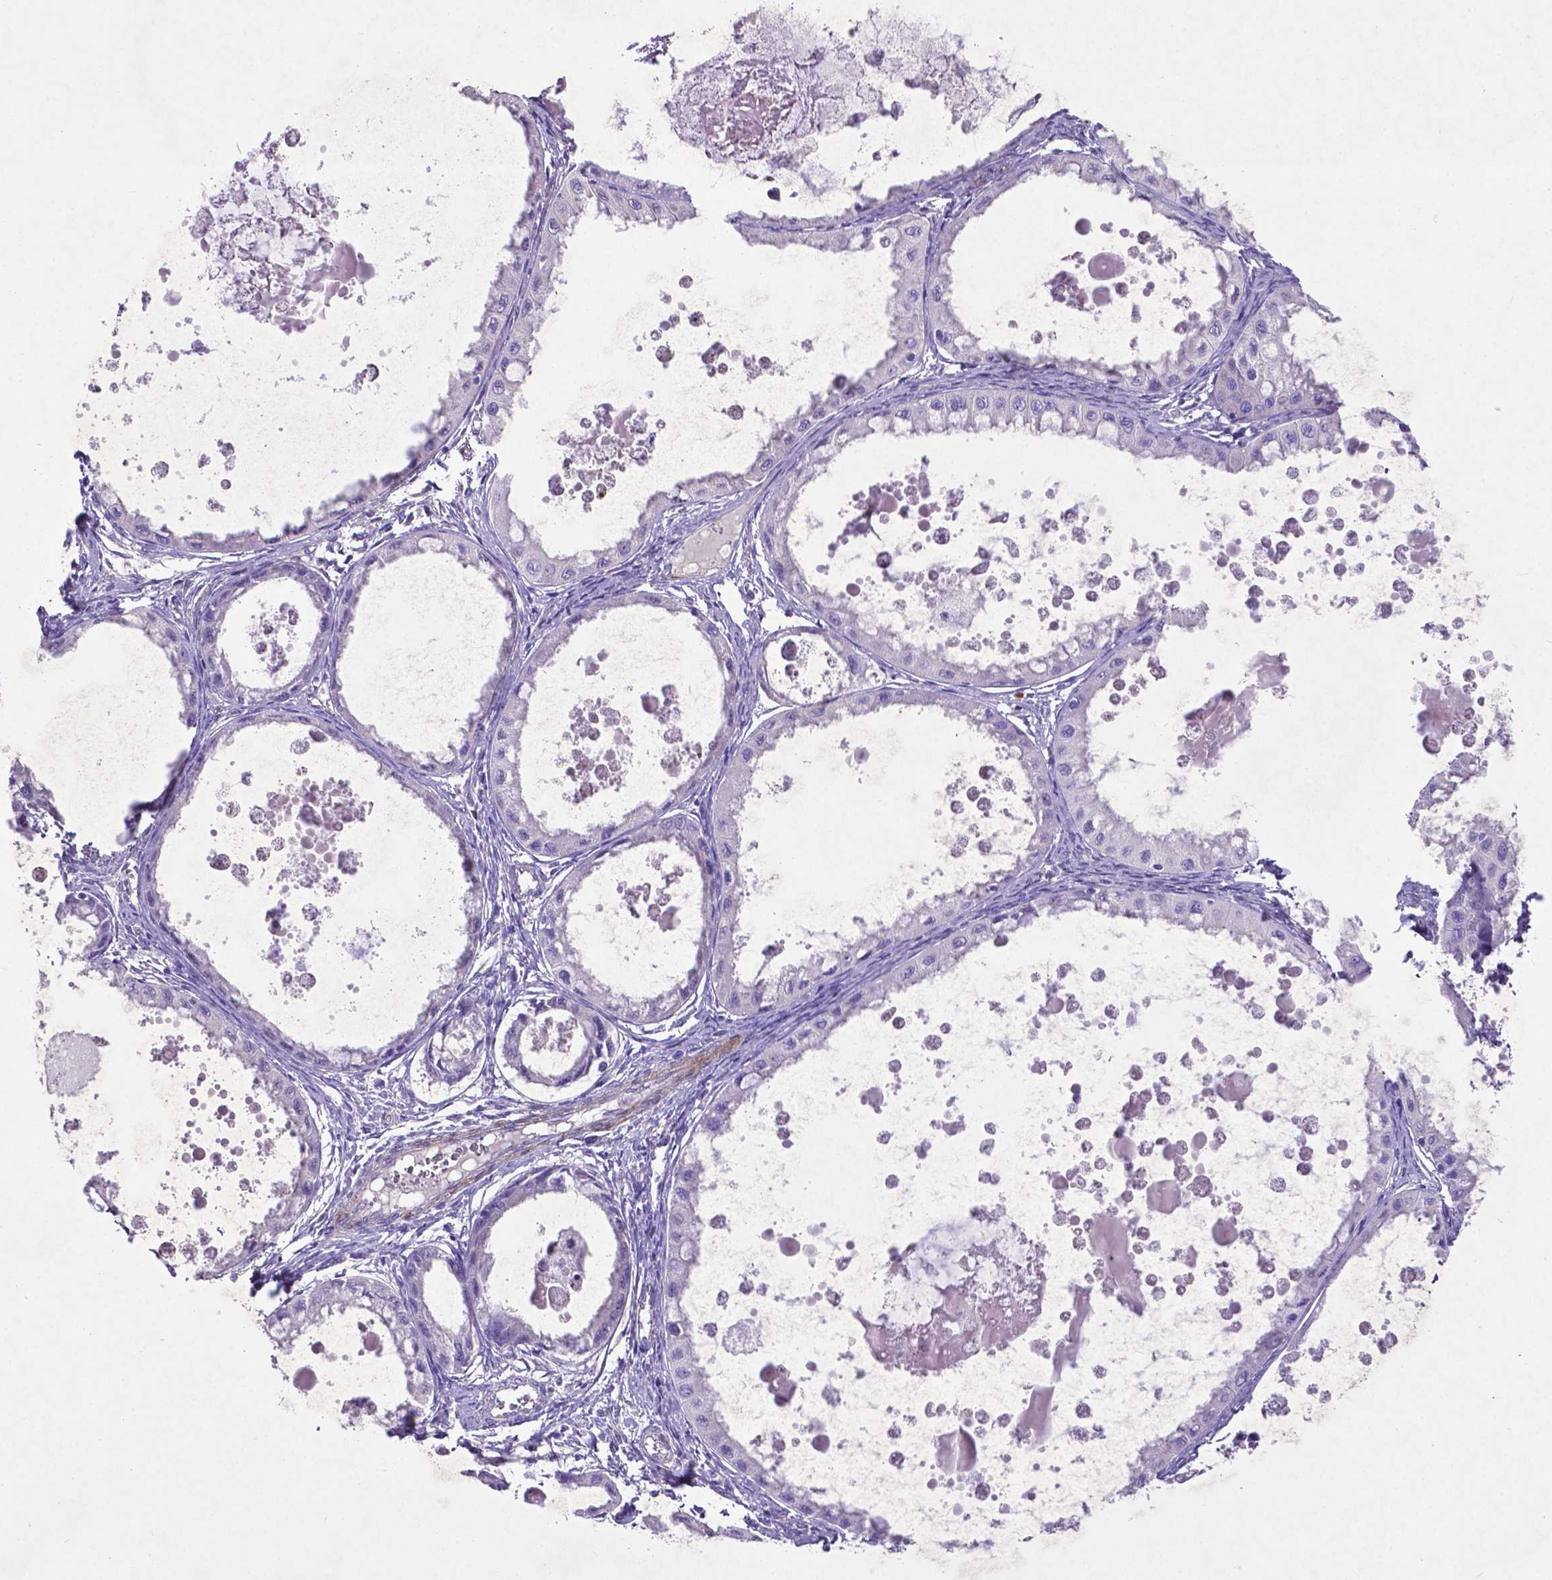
{"staining": {"intensity": "negative", "quantity": "none", "location": "none"}, "tissue": "ovarian cancer", "cell_type": "Tumor cells", "image_type": "cancer", "snomed": [{"axis": "morphology", "description": "Cystadenocarcinoma, mucinous, NOS"}, {"axis": "topography", "description": "Ovary"}], "caption": "Immunohistochemistry (IHC) photomicrograph of neoplastic tissue: mucinous cystadenocarcinoma (ovarian) stained with DAB exhibits no significant protein positivity in tumor cells.", "gene": "PFKFB4", "patient": {"sex": "female", "age": 64}}